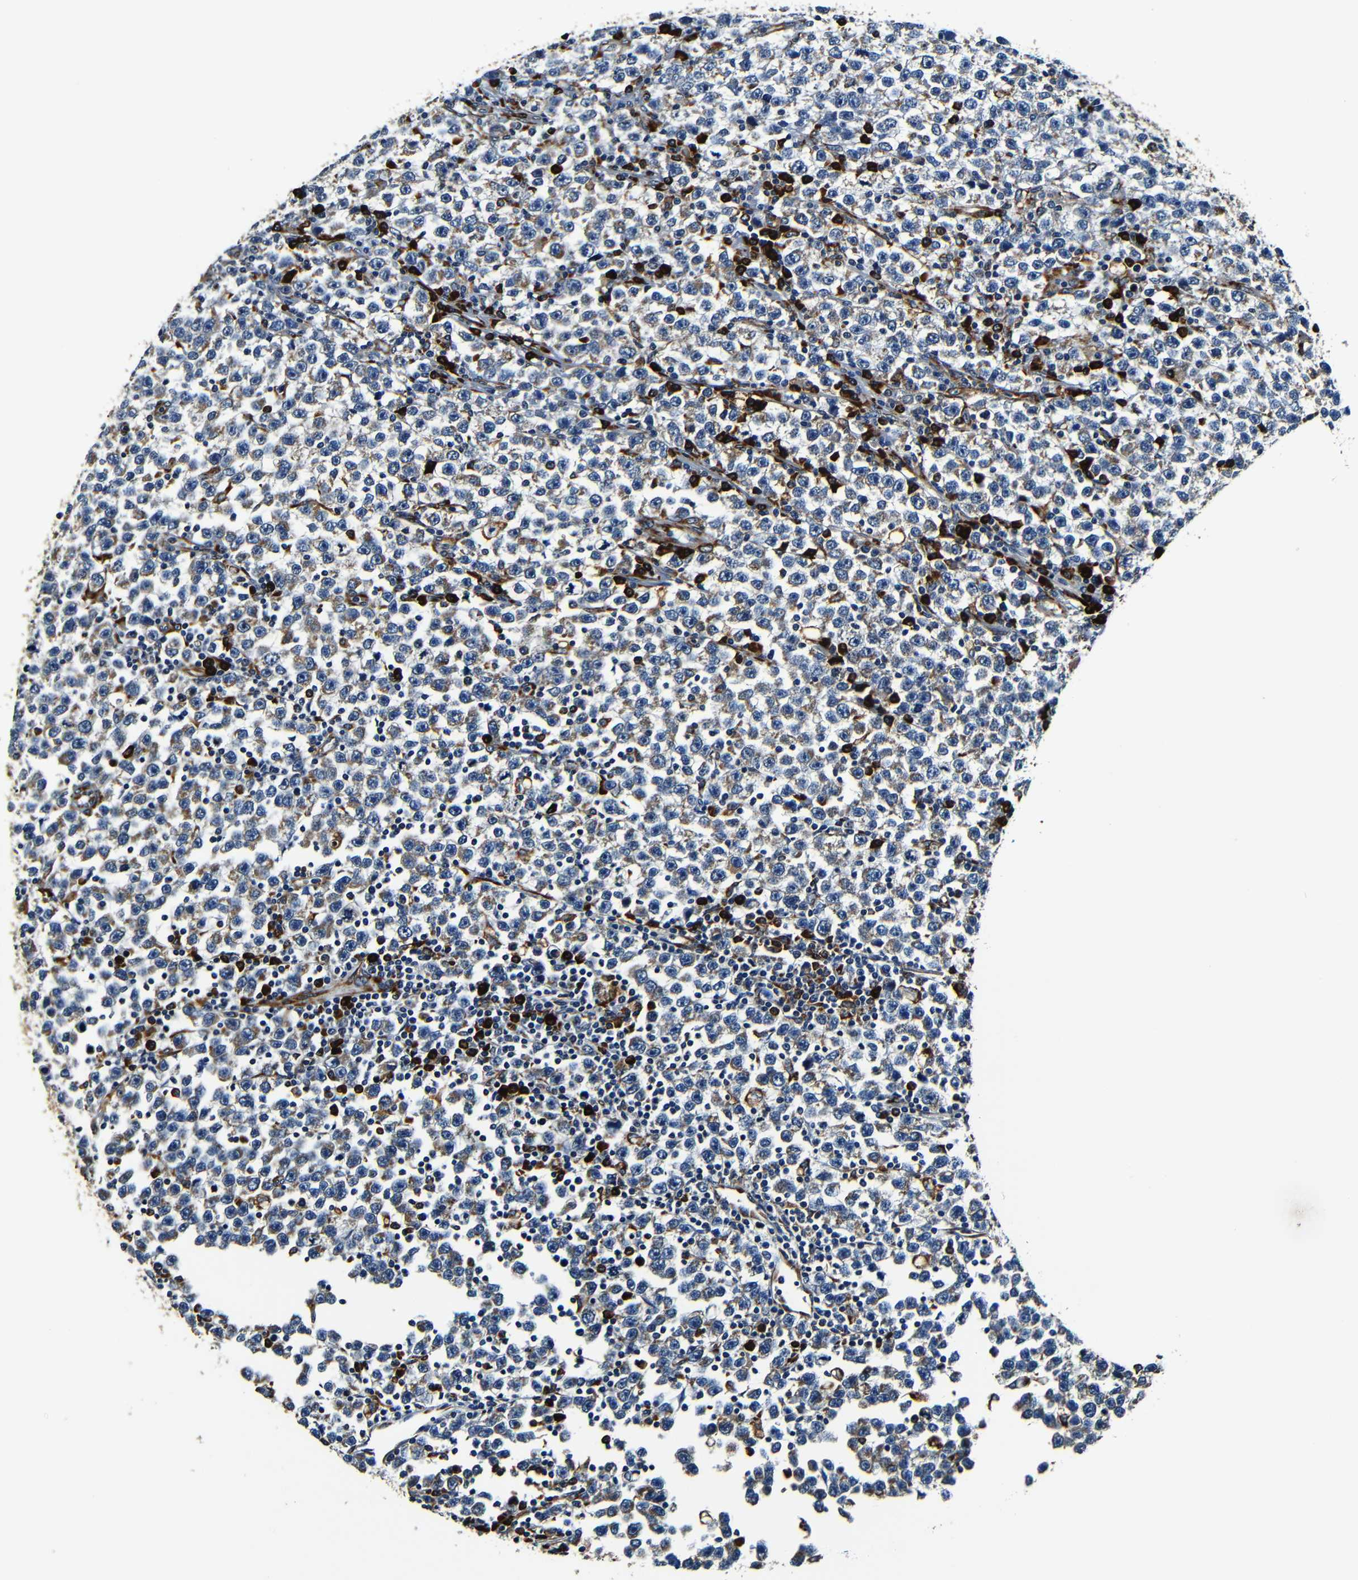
{"staining": {"intensity": "weak", "quantity": "25%-75%", "location": "cytoplasmic/membranous"}, "tissue": "testis cancer", "cell_type": "Tumor cells", "image_type": "cancer", "snomed": [{"axis": "morphology", "description": "Seminoma, NOS"}, {"axis": "topography", "description": "Testis"}], "caption": "DAB immunohistochemical staining of testis seminoma shows weak cytoplasmic/membranous protein staining in about 25%-75% of tumor cells. (DAB = brown stain, brightfield microscopy at high magnification).", "gene": "RRBP1", "patient": {"sex": "male", "age": 43}}